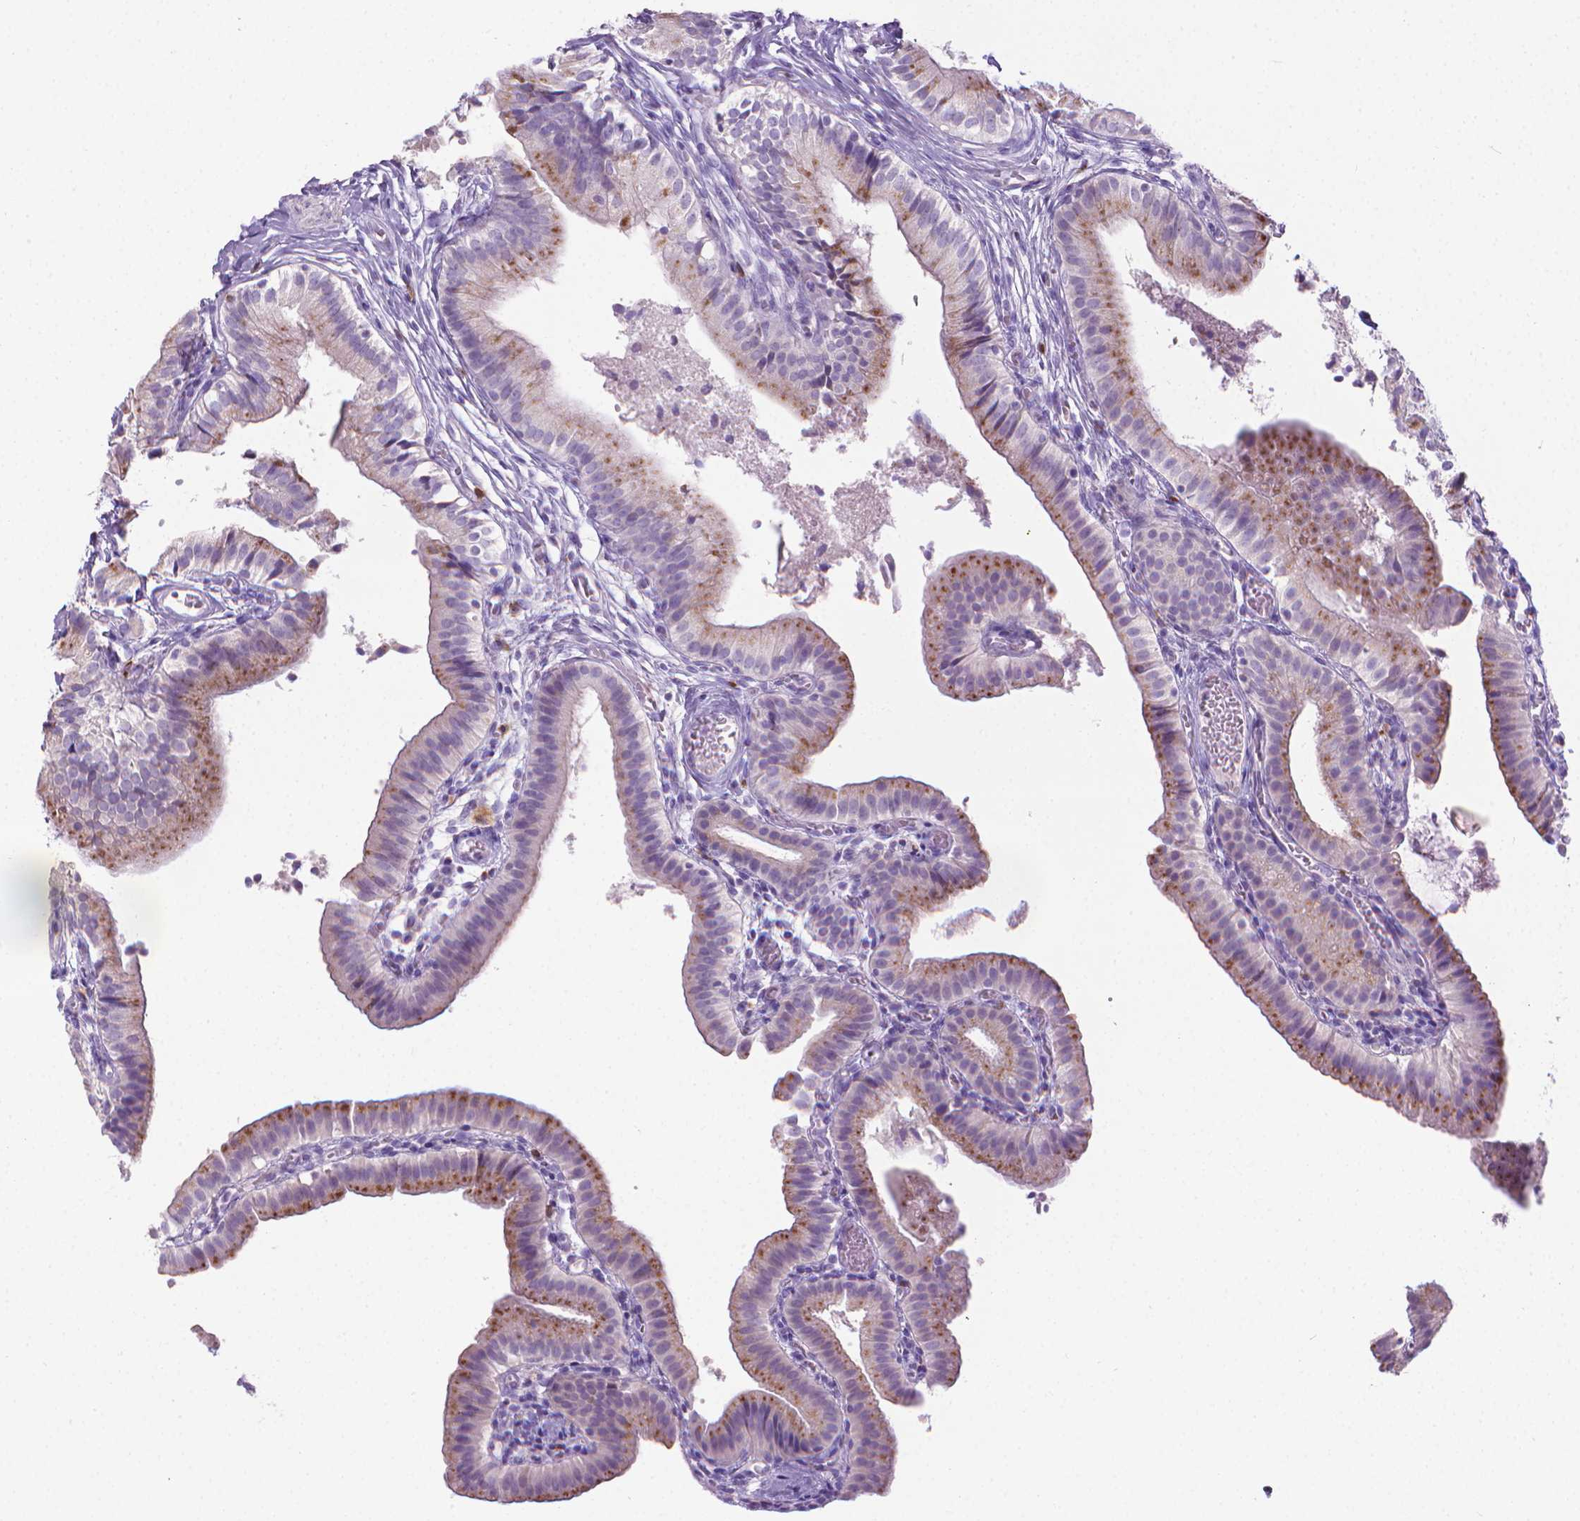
{"staining": {"intensity": "moderate", "quantity": "<25%", "location": "cytoplasmic/membranous"}, "tissue": "gallbladder", "cell_type": "Glandular cells", "image_type": "normal", "snomed": [{"axis": "morphology", "description": "Normal tissue, NOS"}, {"axis": "topography", "description": "Gallbladder"}], "caption": "High-magnification brightfield microscopy of unremarkable gallbladder stained with DAB (3,3'-diaminobenzidine) (brown) and counterstained with hematoxylin (blue). glandular cells exhibit moderate cytoplasmic/membranous positivity is seen in about<25% of cells.", "gene": "SPAG6", "patient": {"sex": "female", "age": 47}}